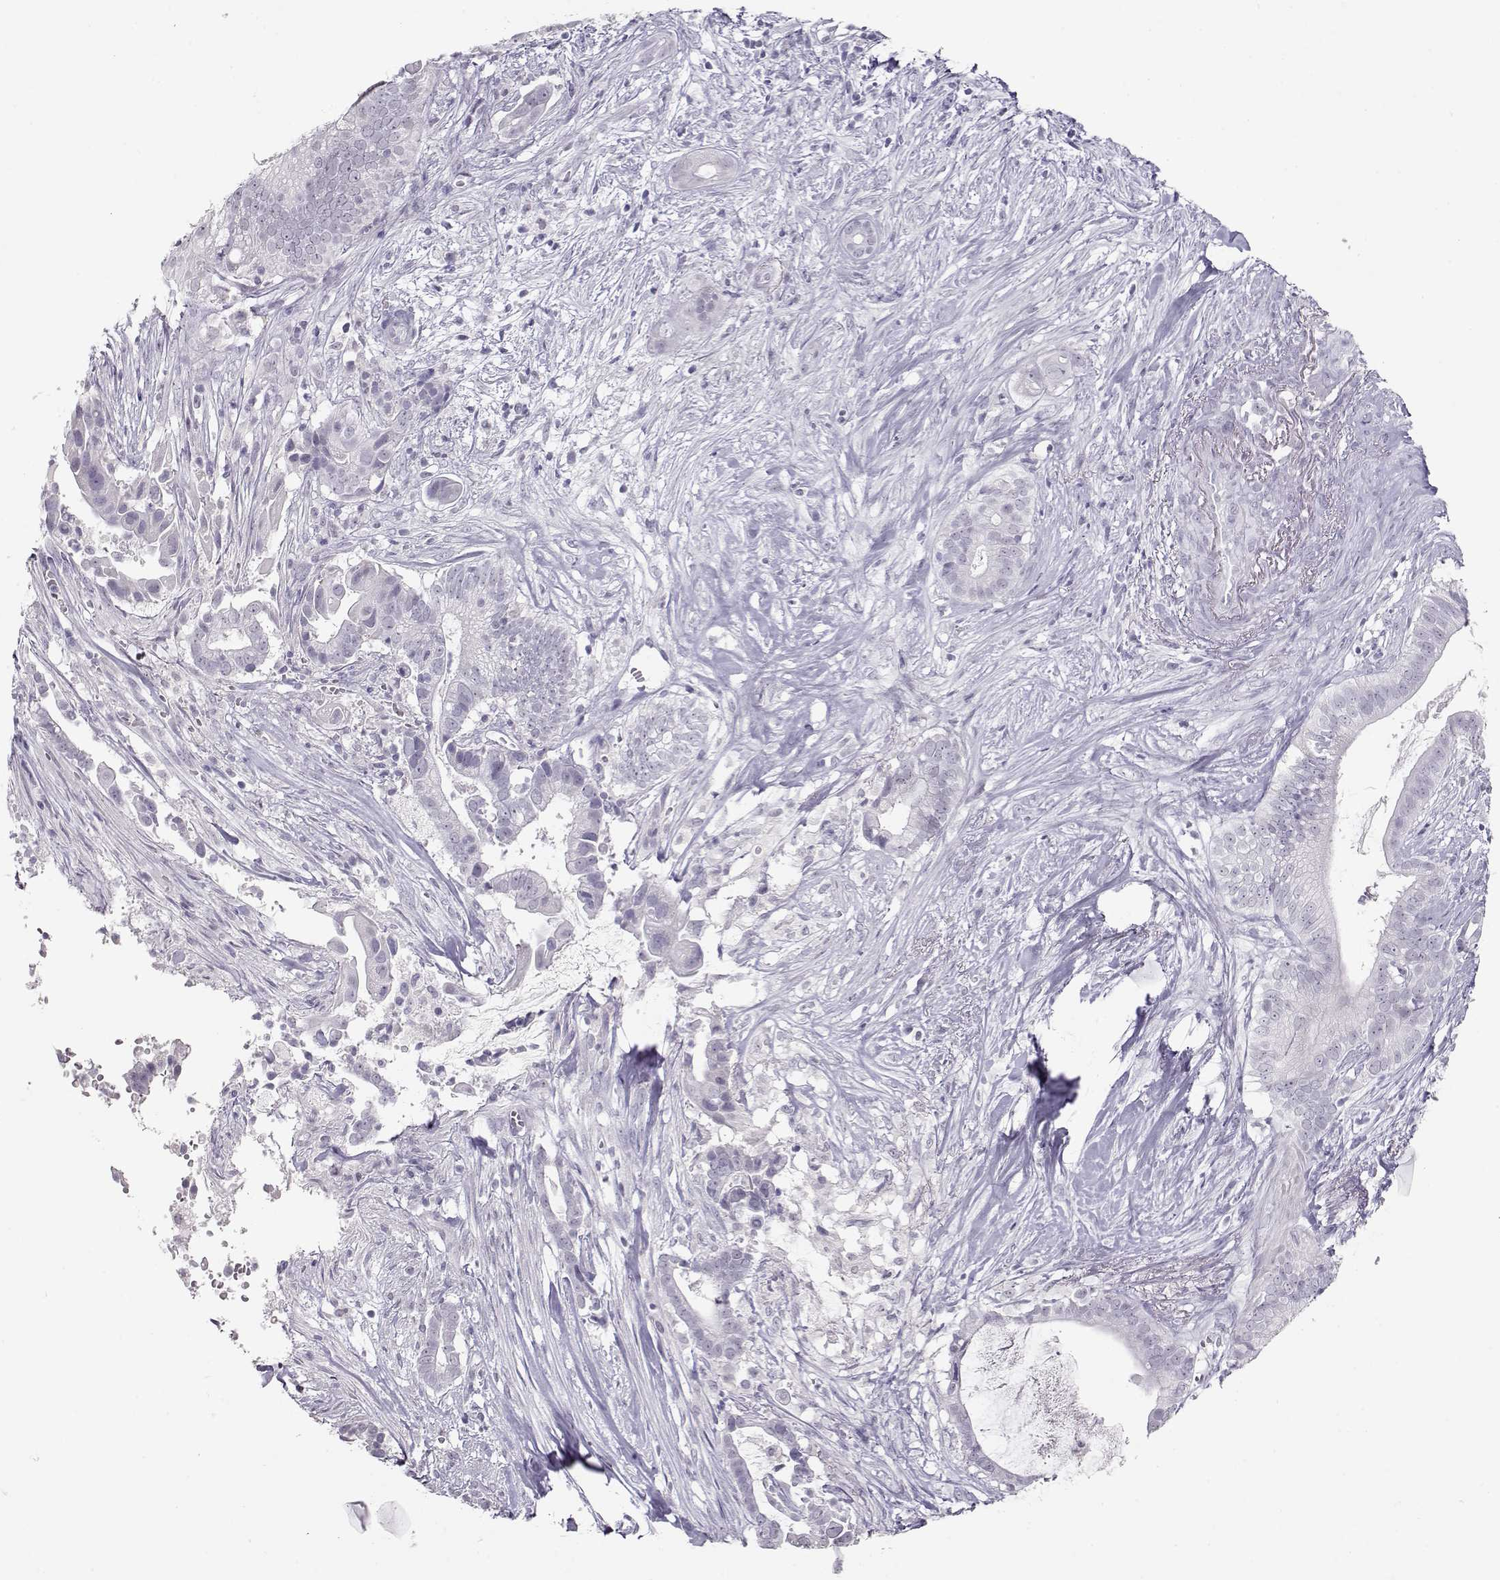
{"staining": {"intensity": "negative", "quantity": "none", "location": "none"}, "tissue": "pancreatic cancer", "cell_type": "Tumor cells", "image_type": "cancer", "snomed": [{"axis": "morphology", "description": "Adenocarcinoma, NOS"}, {"axis": "topography", "description": "Pancreas"}], "caption": "IHC of human adenocarcinoma (pancreatic) exhibits no staining in tumor cells.", "gene": "IMPG1", "patient": {"sex": "male", "age": 61}}